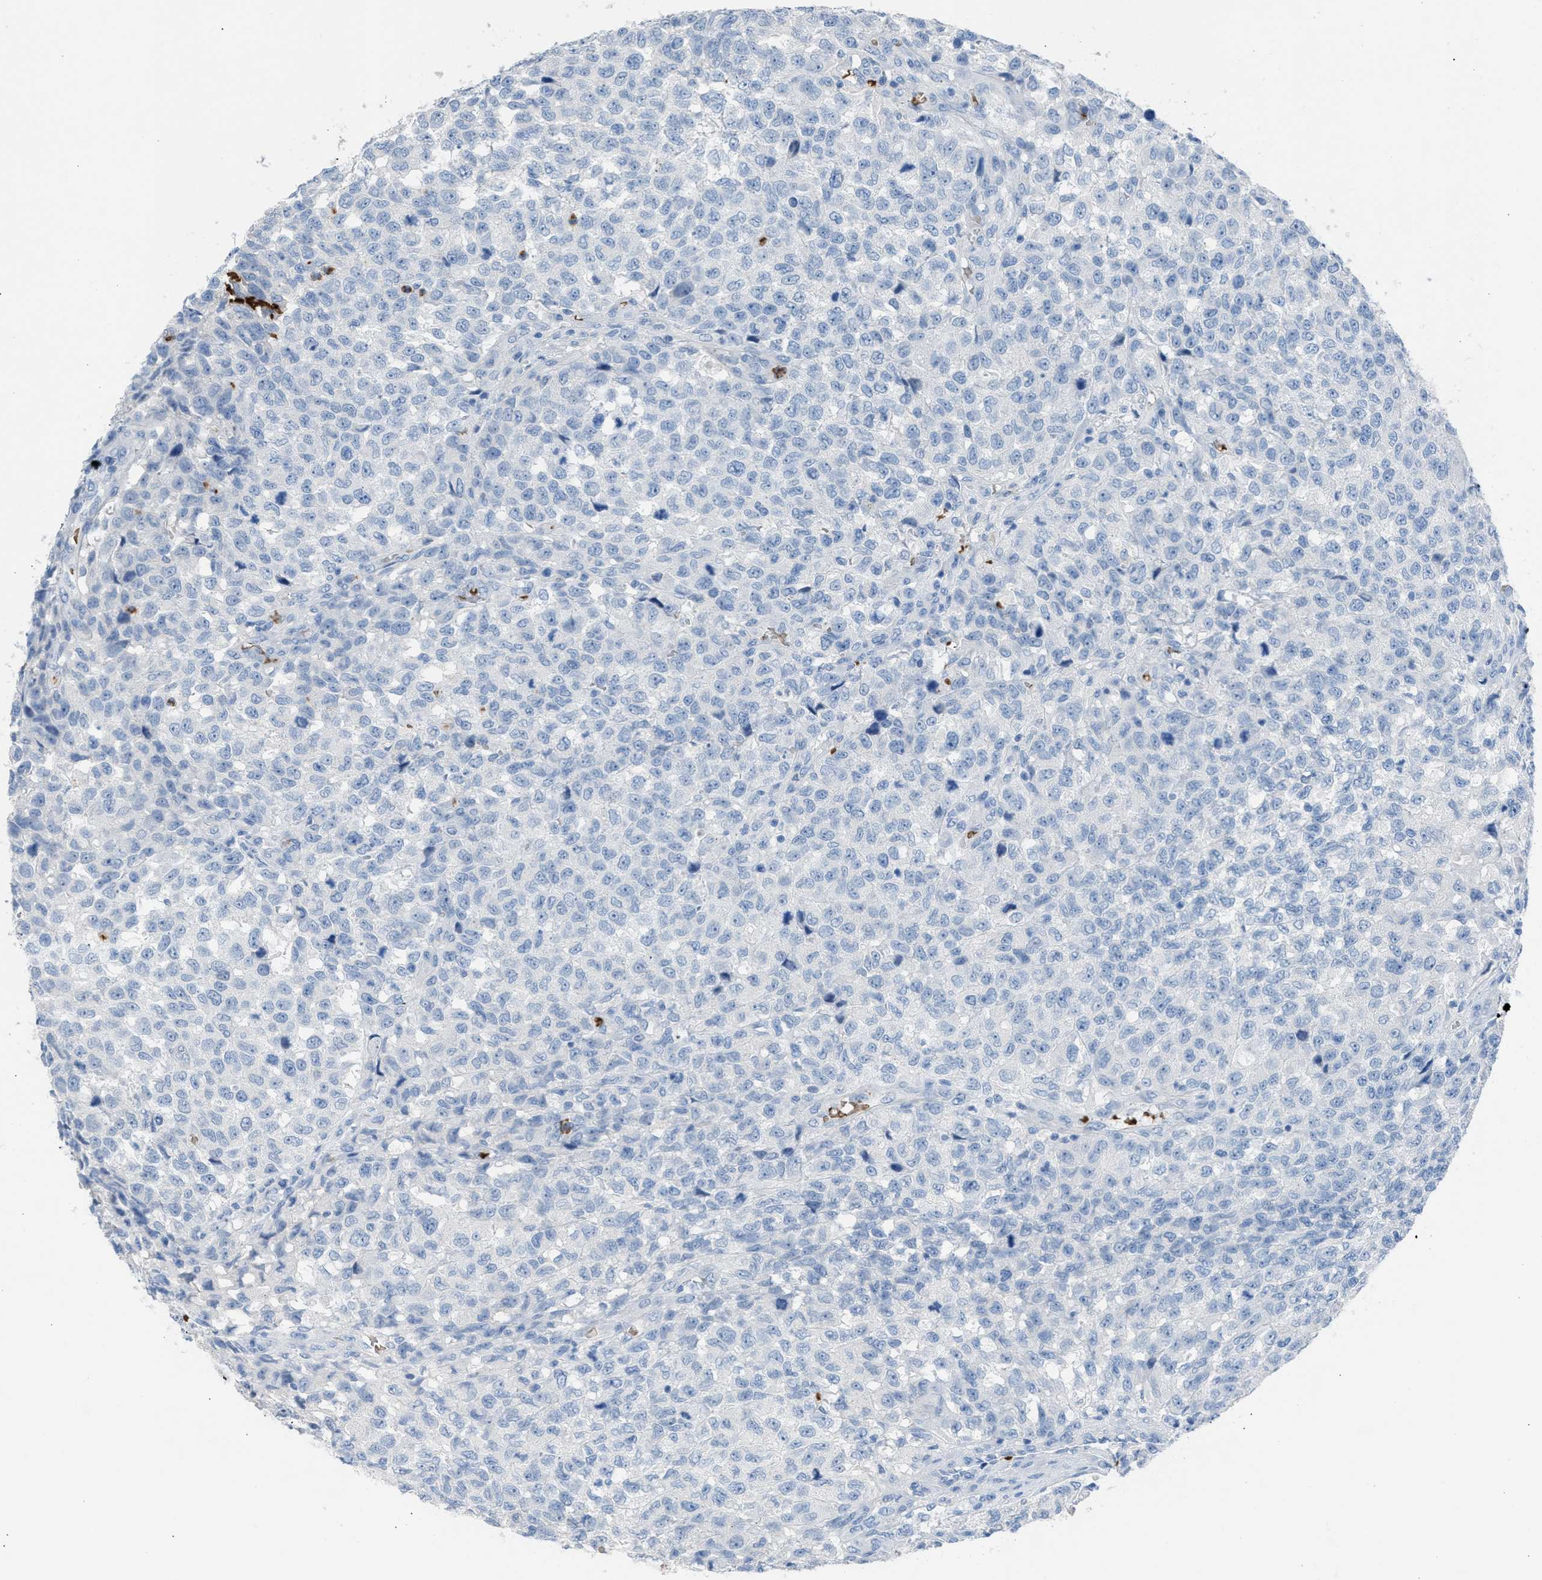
{"staining": {"intensity": "negative", "quantity": "none", "location": "none"}, "tissue": "testis cancer", "cell_type": "Tumor cells", "image_type": "cancer", "snomed": [{"axis": "morphology", "description": "Seminoma, NOS"}, {"axis": "topography", "description": "Testis"}], "caption": "IHC photomicrograph of seminoma (testis) stained for a protein (brown), which shows no expression in tumor cells.", "gene": "CFAP77", "patient": {"sex": "male", "age": 59}}